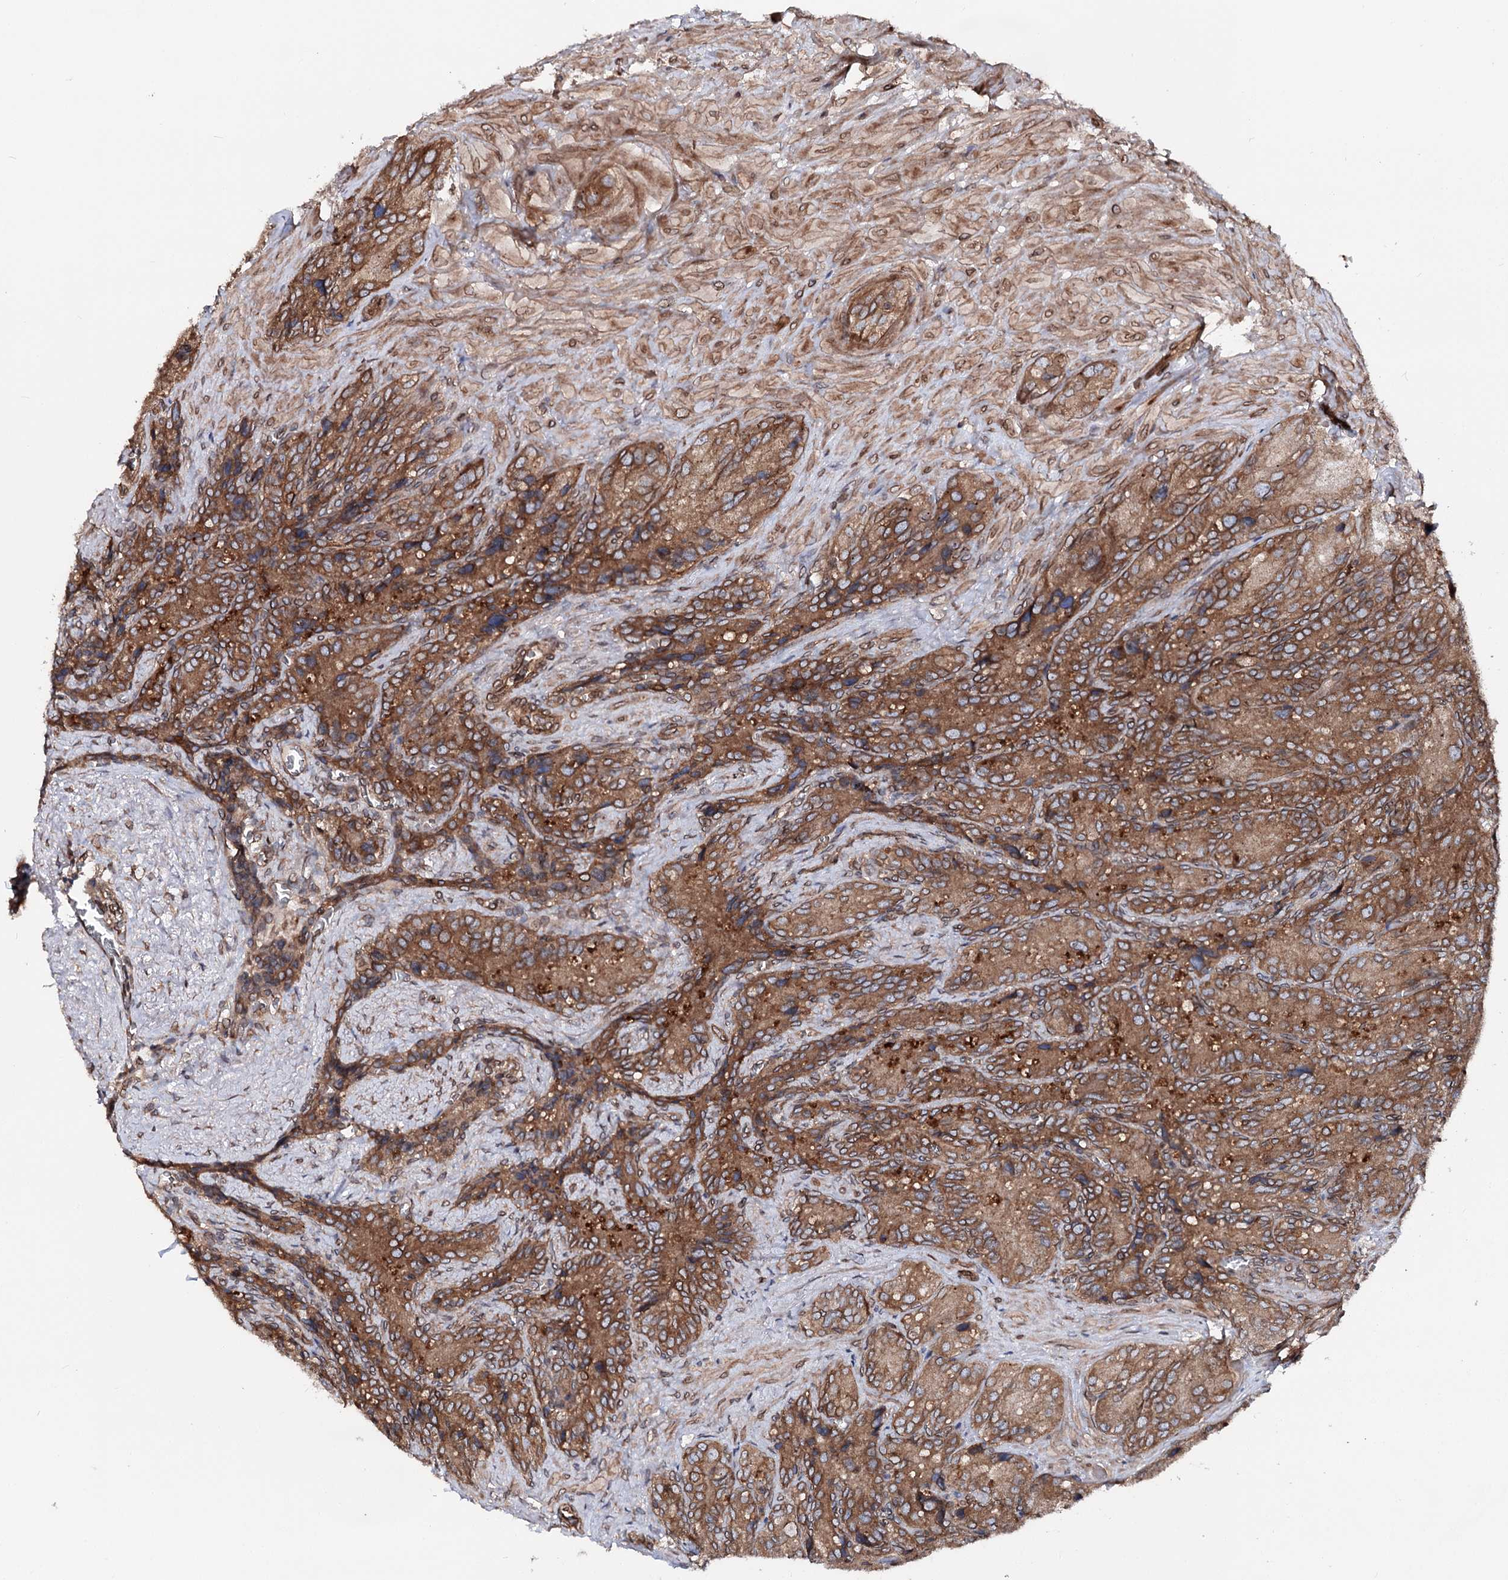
{"staining": {"intensity": "strong", "quantity": ">75%", "location": "cytoplasmic/membranous,nuclear"}, "tissue": "seminal vesicle", "cell_type": "Glandular cells", "image_type": "normal", "snomed": [{"axis": "morphology", "description": "Normal tissue, NOS"}, {"axis": "topography", "description": "Seminal veicle"}], "caption": "This micrograph demonstrates unremarkable seminal vesicle stained with immunohistochemistry to label a protein in brown. The cytoplasmic/membranous,nuclear of glandular cells show strong positivity for the protein. Nuclei are counter-stained blue.", "gene": "FGFR1OP2", "patient": {"sex": "male", "age": 62}}